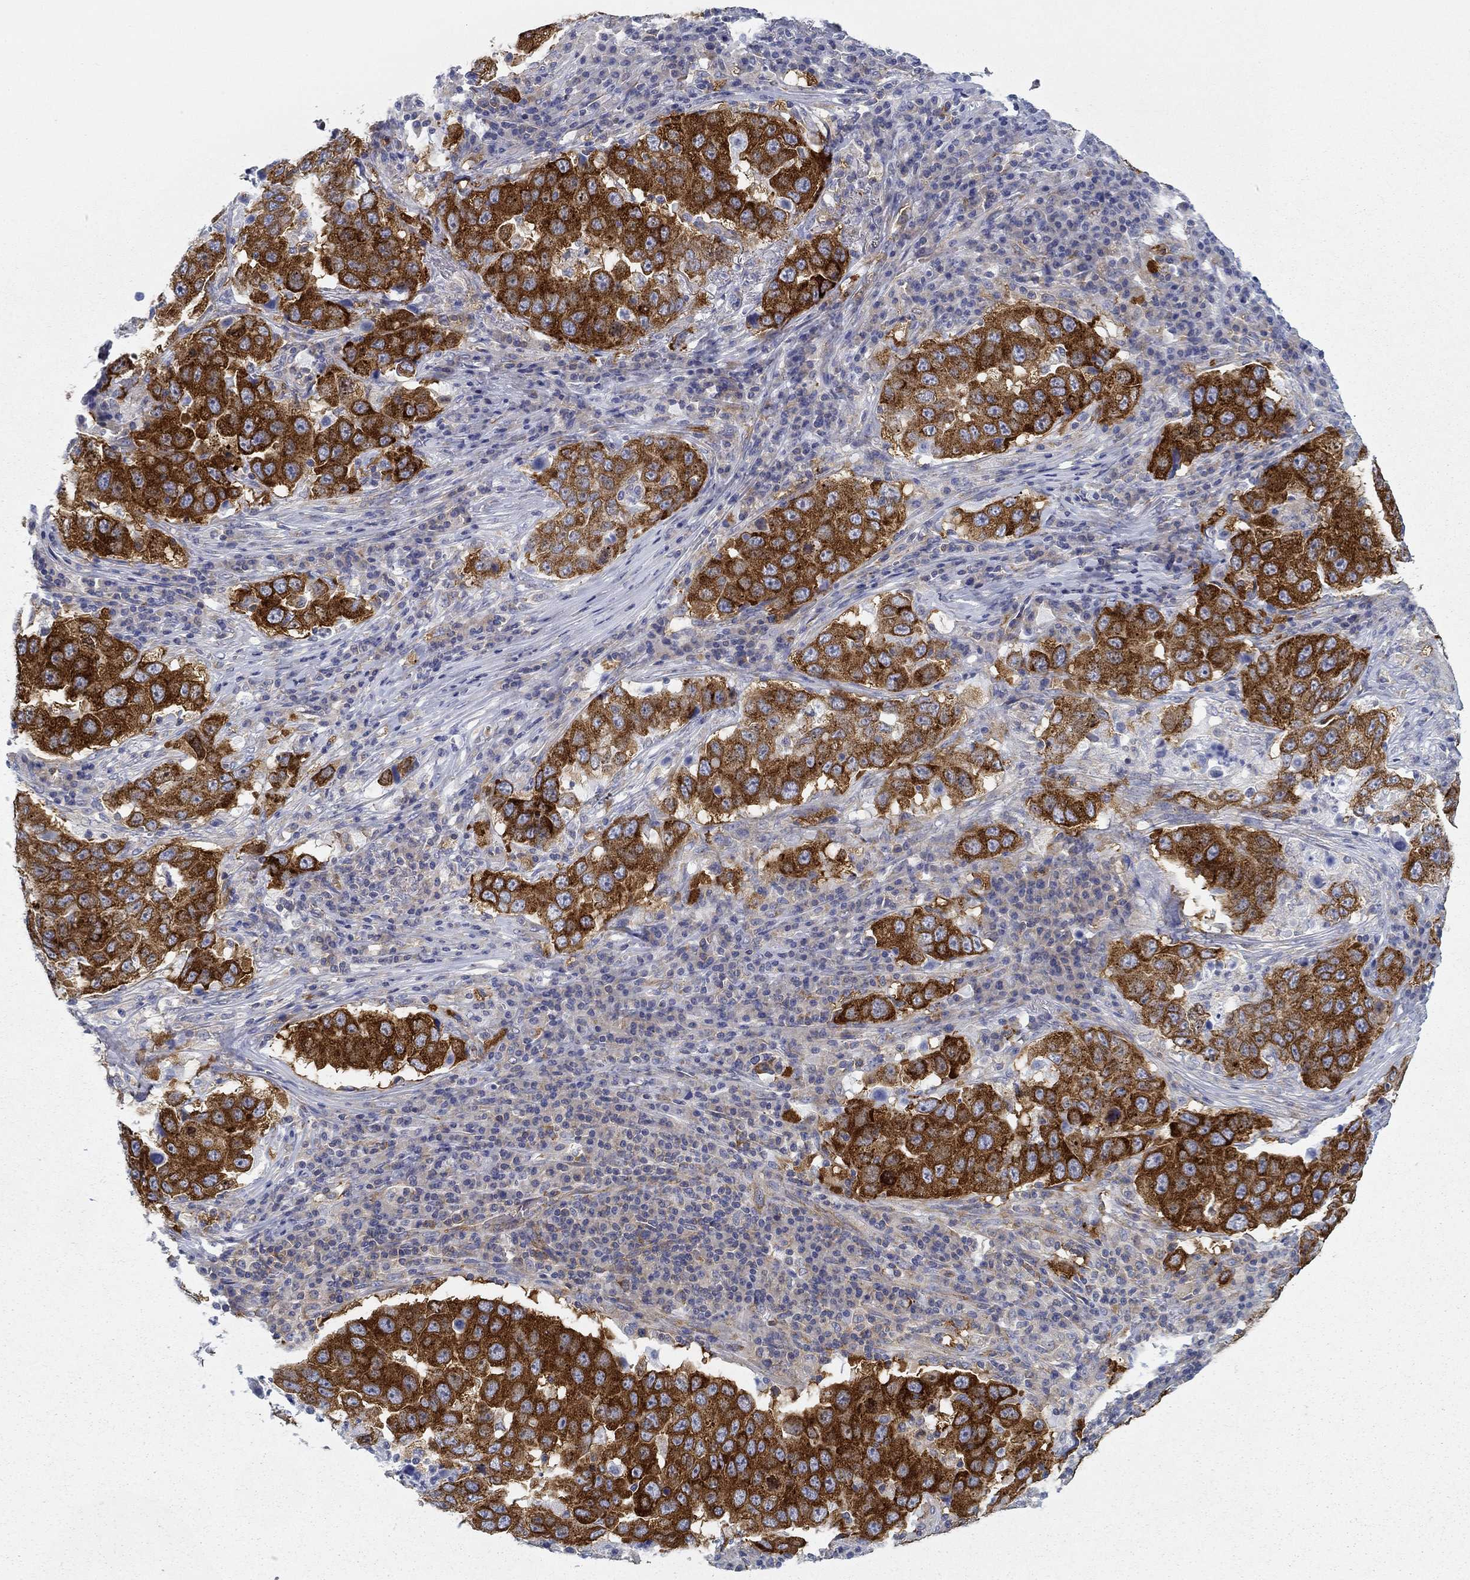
{"staining": {"intensity": "strong", "quantity": ">75%", "location": "cytoplasmic/membranous"}, "tissue": "lung cancer", "cell_type": "Tumor cells", "image_type": "cancer", "snomed": [{"axis": "morphology", "description": "Adenocarcinoma, NOS"}, {"axis": "topography", "description": "Lung"}], "caption": "Lung adenocarcinoma stained with DAB (3,3'-diaminobenzidine) immunohistochemistry (IHC) displays high levels of strong cytoplasmic/membranous staining in about >75% of tumor cells.", "gene": "FXR1", "patient": {"sex": "male", "age": 73}}